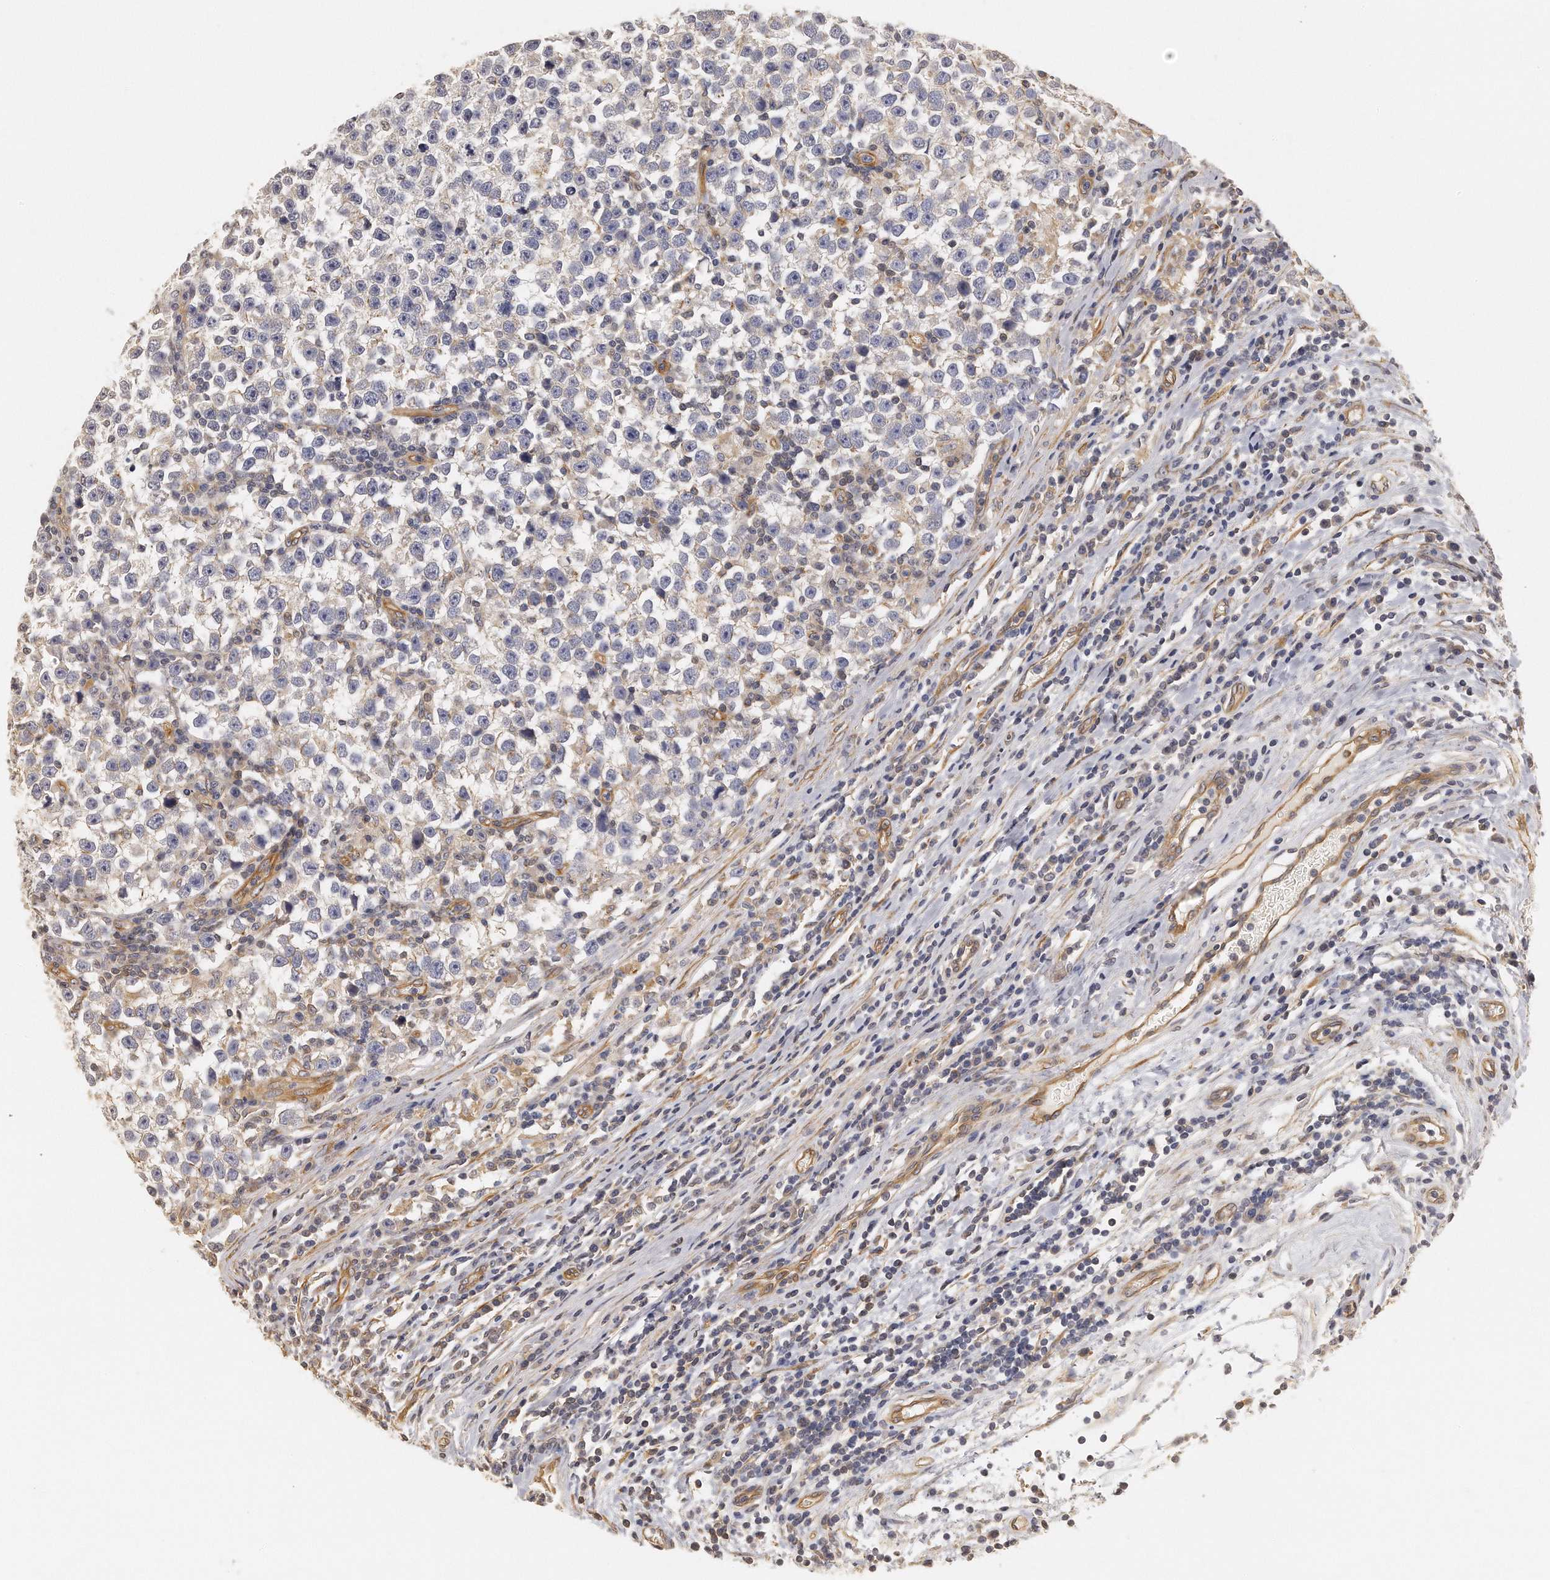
{"staining": {"intensity": "negative", "quantity": "none", "location": "none"}, "tissue": "testis cancer", "cell_type": "Tumor cells", "image_type": "cancer", "snomed": [{"axis": "morphology", "description": "Seminoma, NOS"}, {"axis": "topography", "description": "Testis"}], "caption": "An immunohistochemistry (IHC) histopathology image of testis cancer (seminoma) is shown. There is no staining in tumor cells of testis cancer (seminoma).", "gene": "CHST7", "patient": {"sex": "male", "age": 43}}